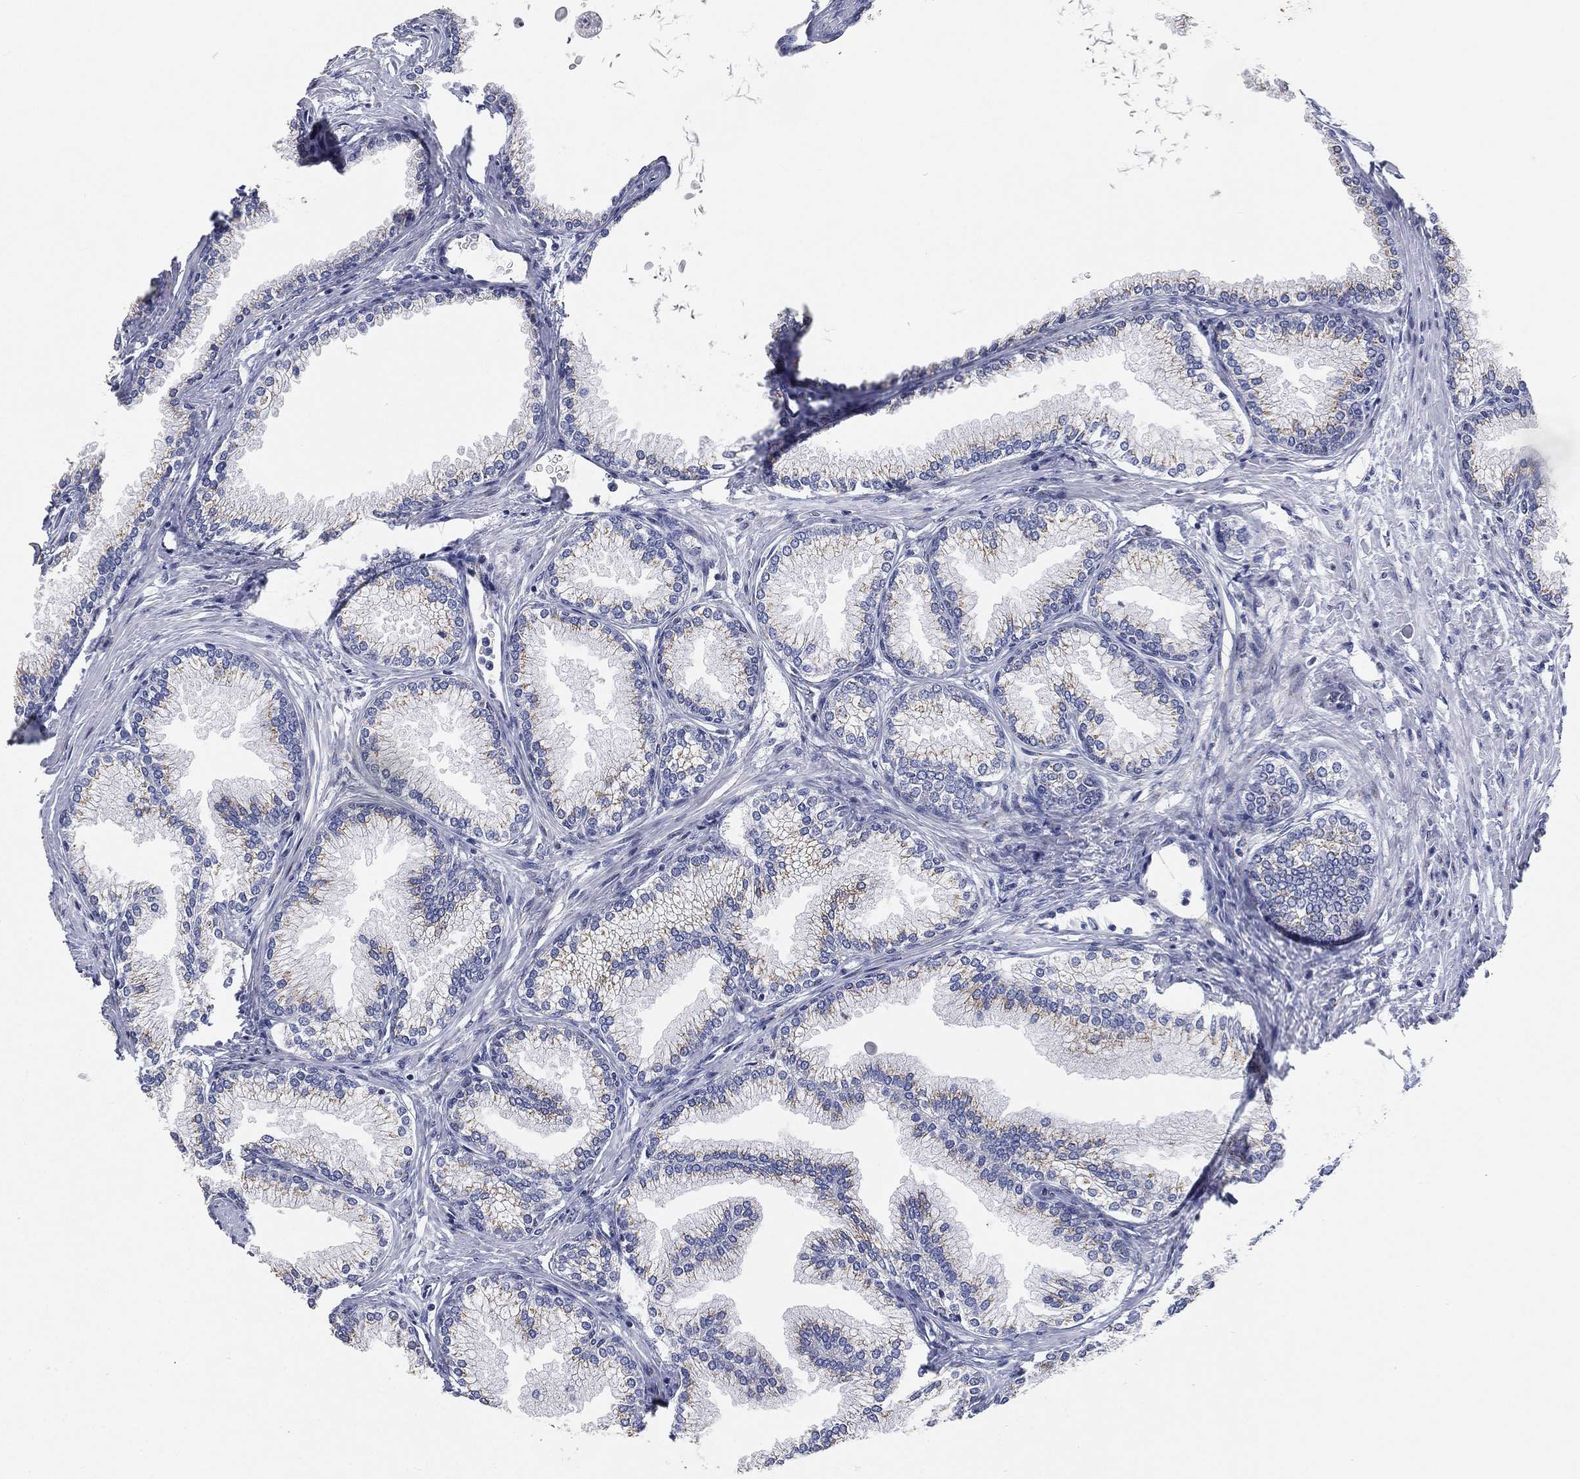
{"staining": {"intensity": "strong", "quantity": "25%-75%", "location": "cytoplasmic/membranous"}, "tissue": "prostate", "cell_type": "Glandular cells", "image_type": "normal", "snomed": [{"axis": "morphology", "description": "Normal tissue, NOS"}, {"axis": "topography", "description": "Prostate"}], "caption": "Prostate stained with DAB immunohistochemistry (IHC) exhibits high levels of strong cytoplasmic/membranous positivity in about 25%-75% of glandular cells. The staining is performed using DAB brown chromogen to label protein expression. The nuclei are counter-stained blue using hematoxylin.", "gene": "TICAM1", "patient": {"sex": "male", "age": 72}}